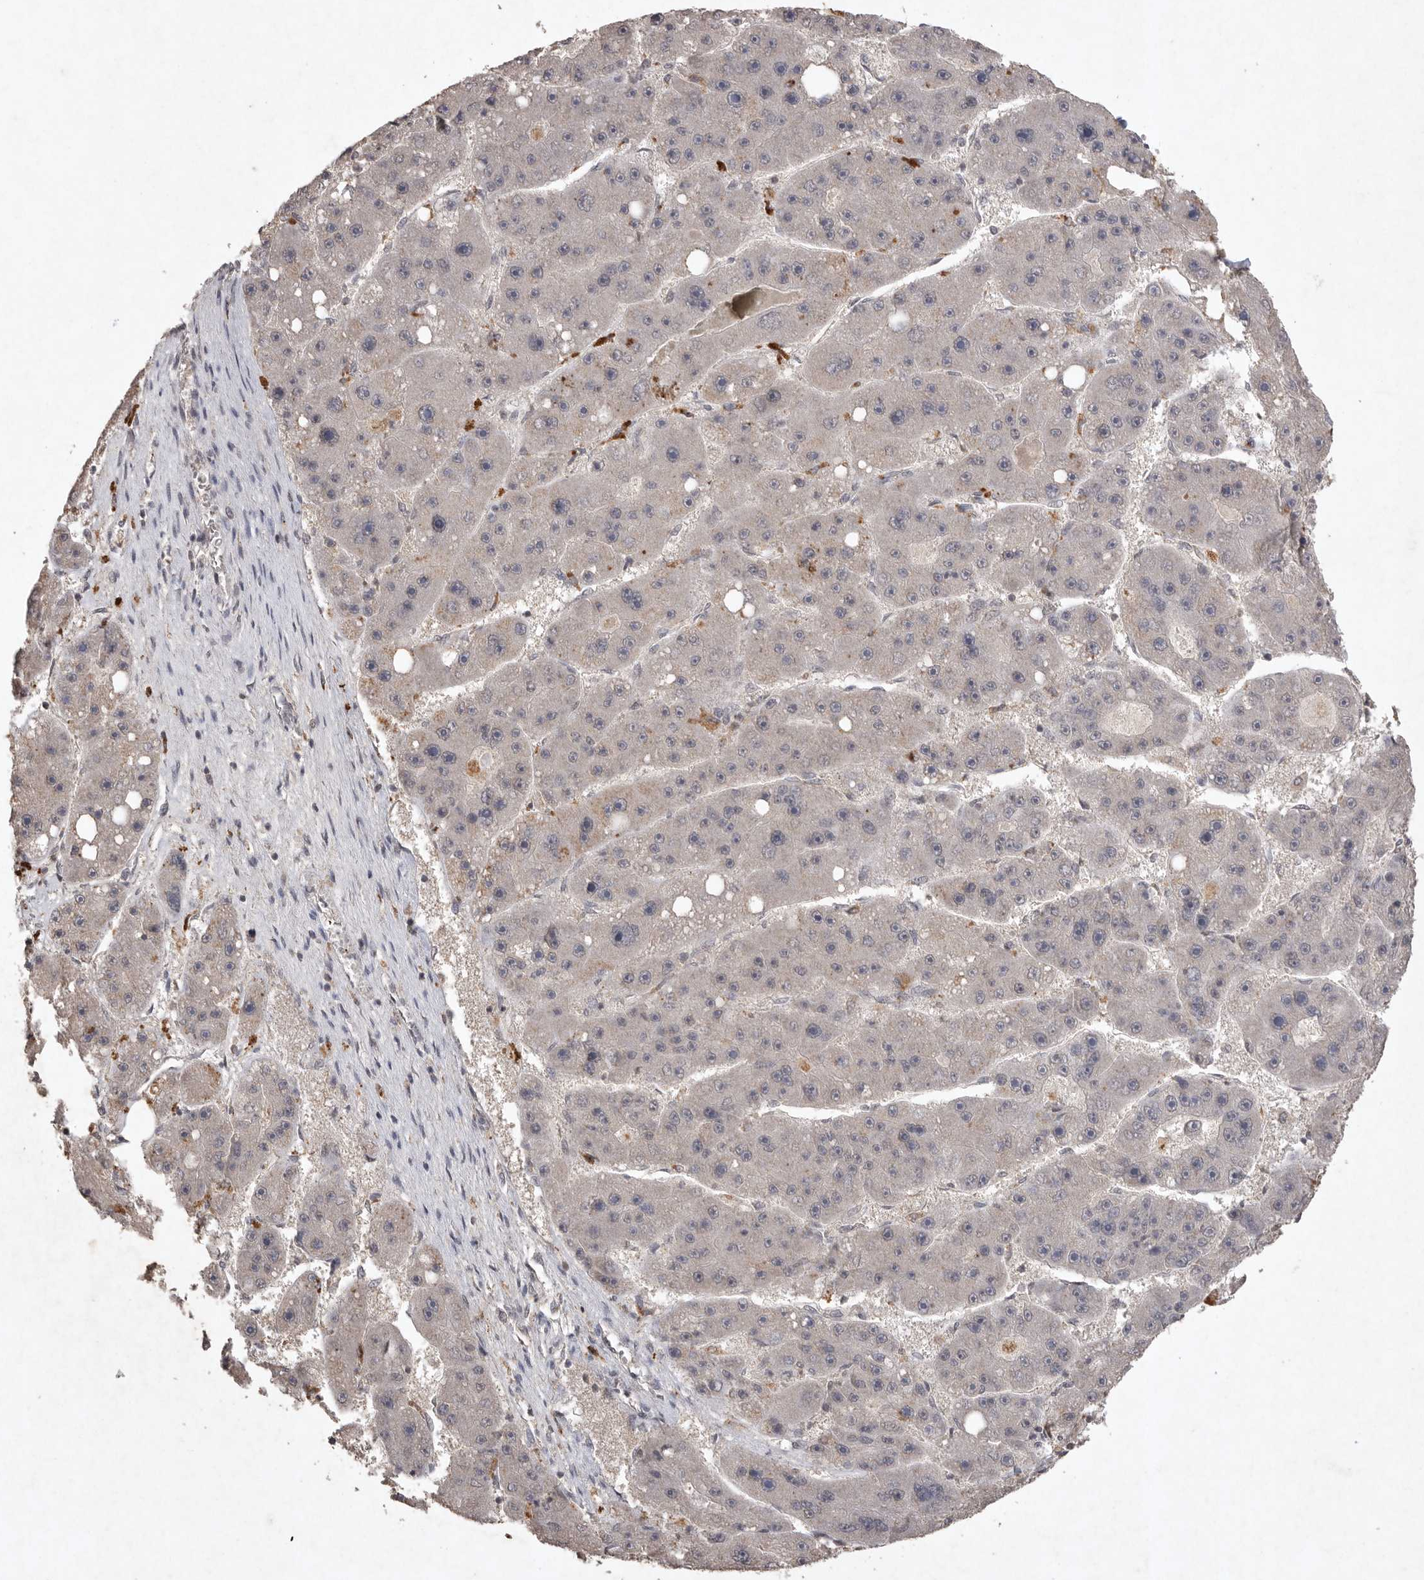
{"staining": {"intensity": "negative", "quantity": "none", "location": "none"}, "tissue": "liver cancer", "cell_type": "Tumor cells", "image_type": "cancer", "snomed": [{"axis": "morphology", "description": "Carcinoma, Hepatocellular, NOS"}, {"axis": "topography", "description": "Liver"}], "caption": "Immunohistochemistry histopathology image of liver cancer (hepatocellular carcinoma) stained for a protein (brown), which shows no positivity in tumor cells.", "gene": "APLNR", "patient": {"sex": "female", "age": 61}}